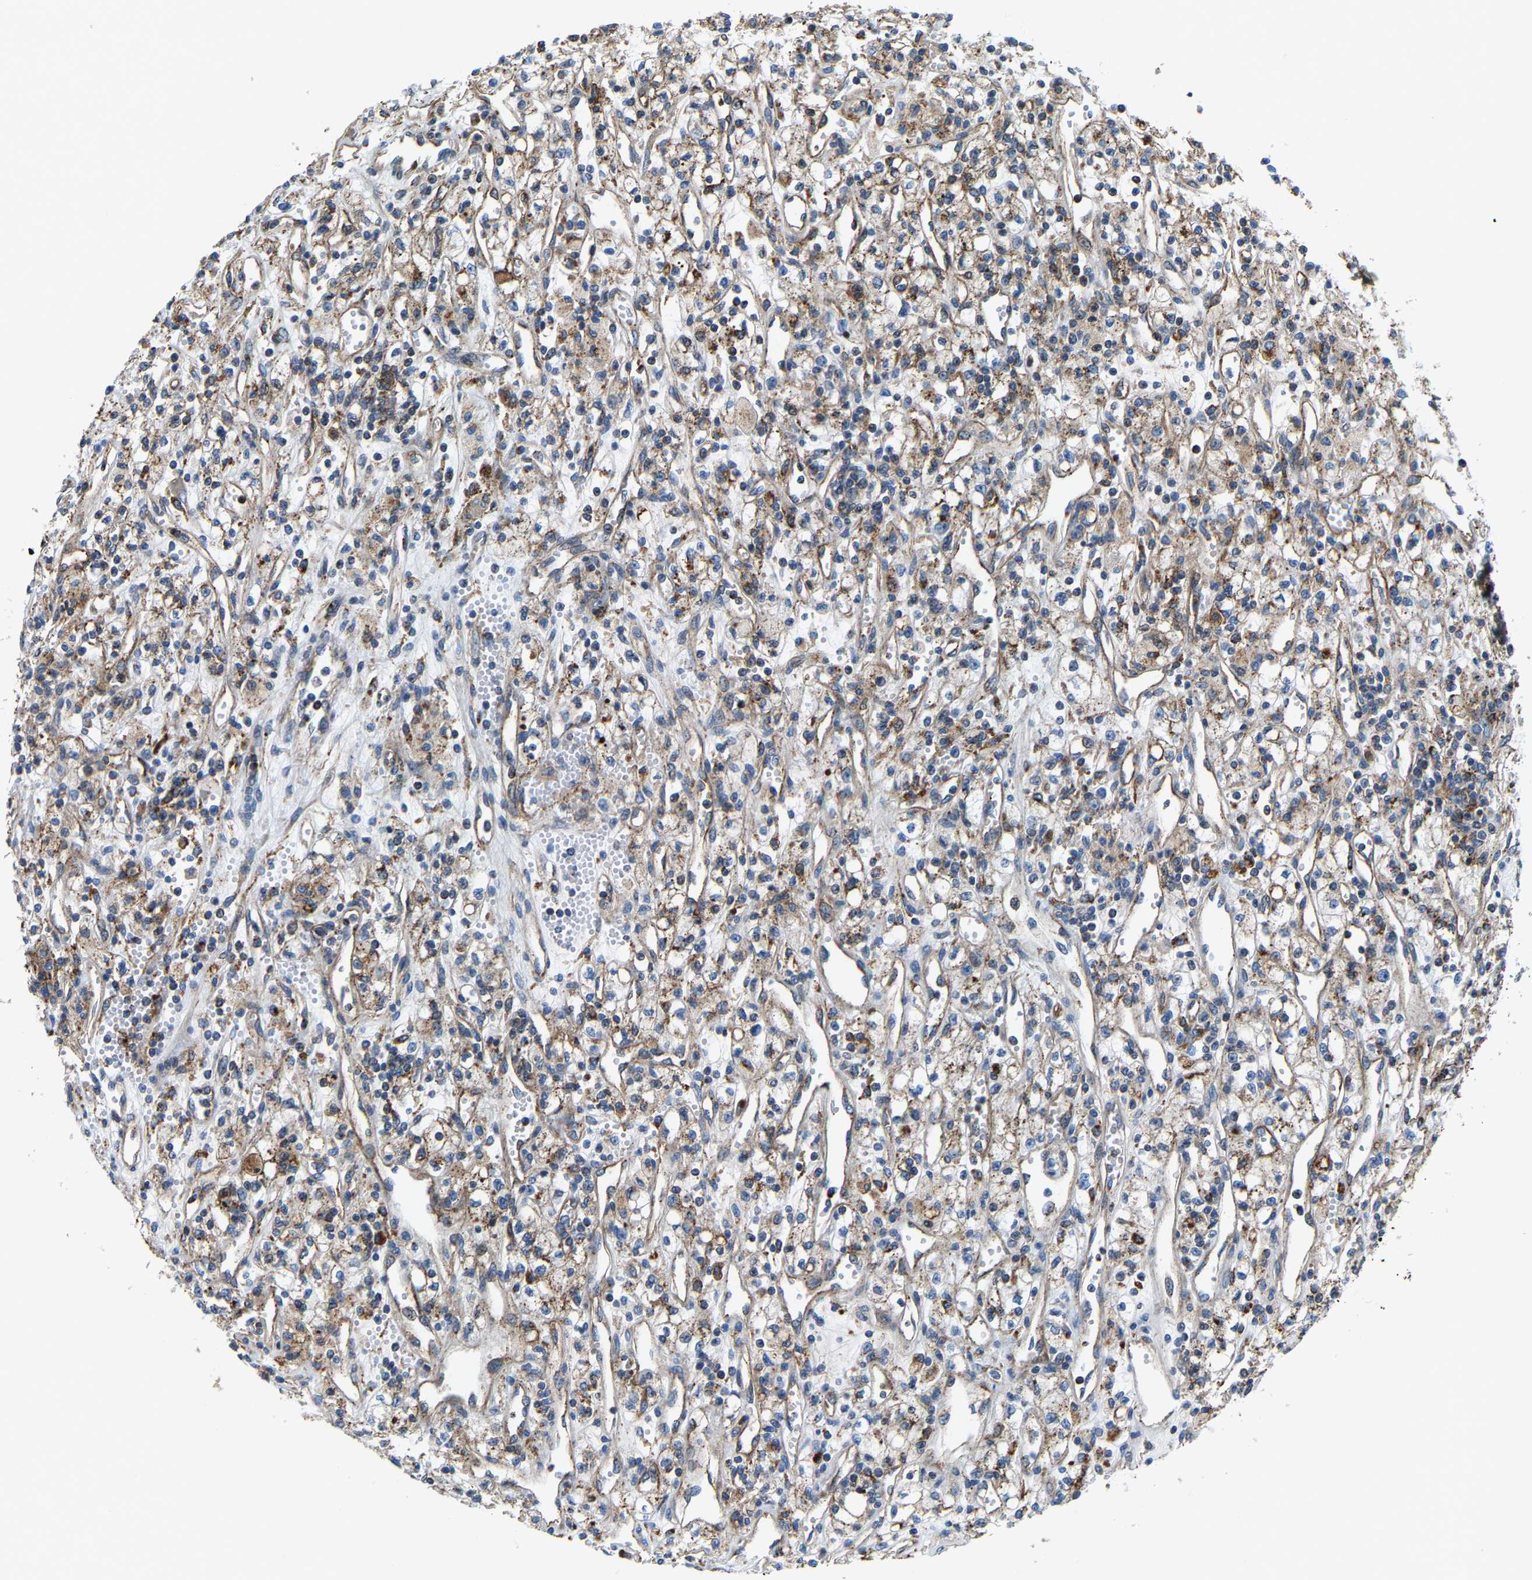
{"staining": {"intensity": "moderate", "quantity": "25%-75%", "location": "cytoplasmic/membranous"}, "tissue": "renal cancer", "cell_type": "Tumor cells", "image_type": "cancer", "snomed": [{"axis": "morphology", "description": "Adenocarcinoma, NOS"}, {"axis": "topography", "description": "Kidney"}], "caption": "This histopathology image reveals renal adenocarcinoma stained with immunohistochemistry (IHC) to label a protein in brown. The cytoplasmic/membranous of tumor cells show moderate positivity for the protein. Nuclei are counter-stained blue.", "gene": "DPP7", "patient": {"sex": "male", "age": 59}}